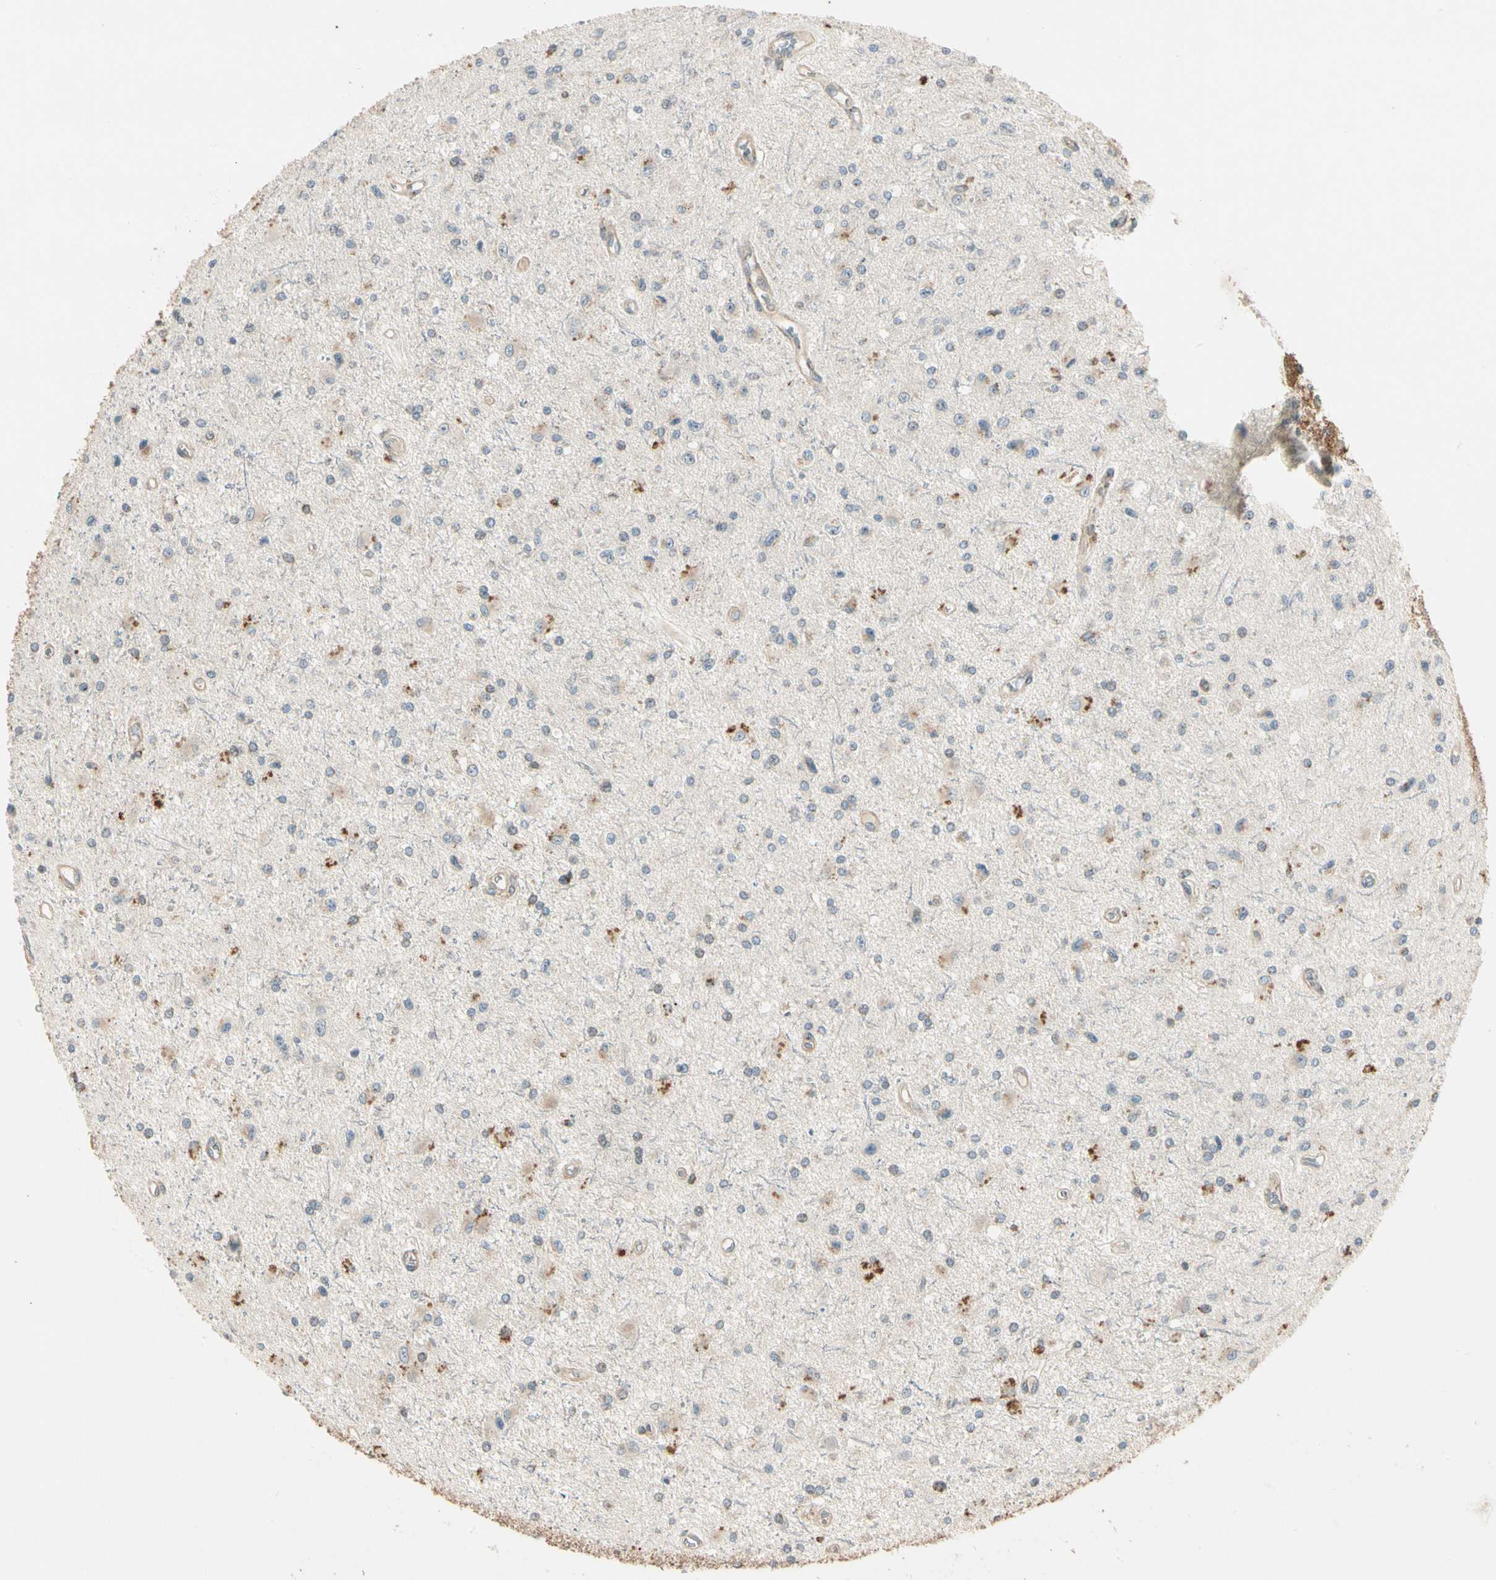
{"staining": {"intensity": "moderate", "quantity": "25%-75%", "location": "cytoplasmic/membranous"}, "tissue": "glioma", "cell_type": "Tumor cells", "image_type": "cancer", "snomed": [{"axis": "morphology", "description": "Glioma, malignant, Low grade"}, {"axis": "topography", "description": "Brain"}], "caption": "Immunohistochemical staining of human glioma displays medium levels of moderate cytoplasmic/membranous protein positivity in about 25%-75% of tumor cells.", "gene": "ROCK2", "patient": {"sex": "male", "age": 58}}